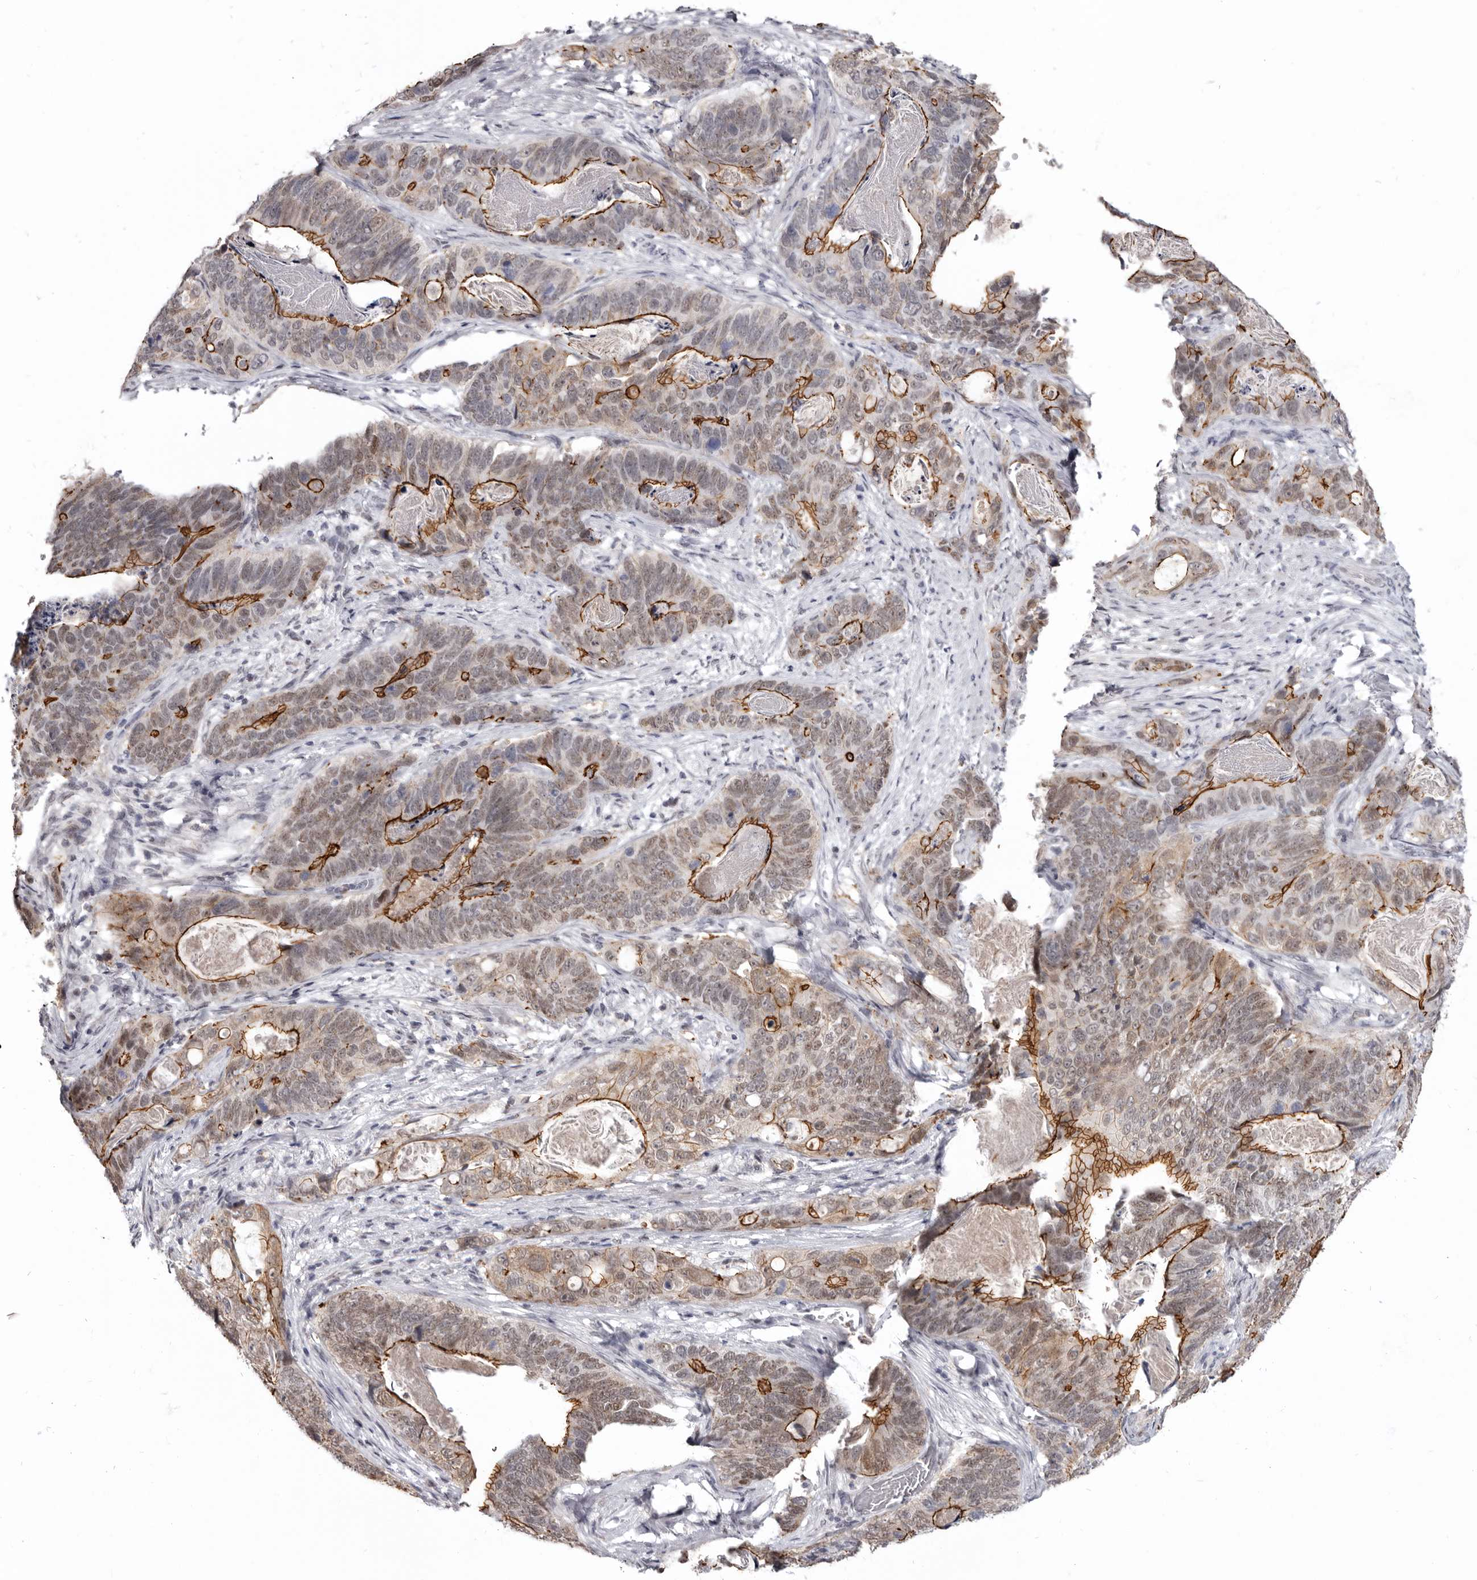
{"staining": {"intensity": "moderate", "quantity": ">75%", "location": "cytoplasmic/membranous,nuclear"}, "tissue": "stomach cancer", "cell_type": "Tumor cells", "image_type": "cancer", "snomed": [{"axis": "morphology", "description": "Normal tissue, NOS"}, {"axis": "morphology", "description": "Adenocarcinoma, NOS"}, {"axis": "topography", "description": "Stomach"}], "caption": "This is an image of immunohistochemistry staining of stomach adenocarcinoma, which shows moderate expression in the cytoplasmic/membranous and nuclear of tumor cells.", "gene": "CGN", "patient": {"sex": "female", "age": 89}}